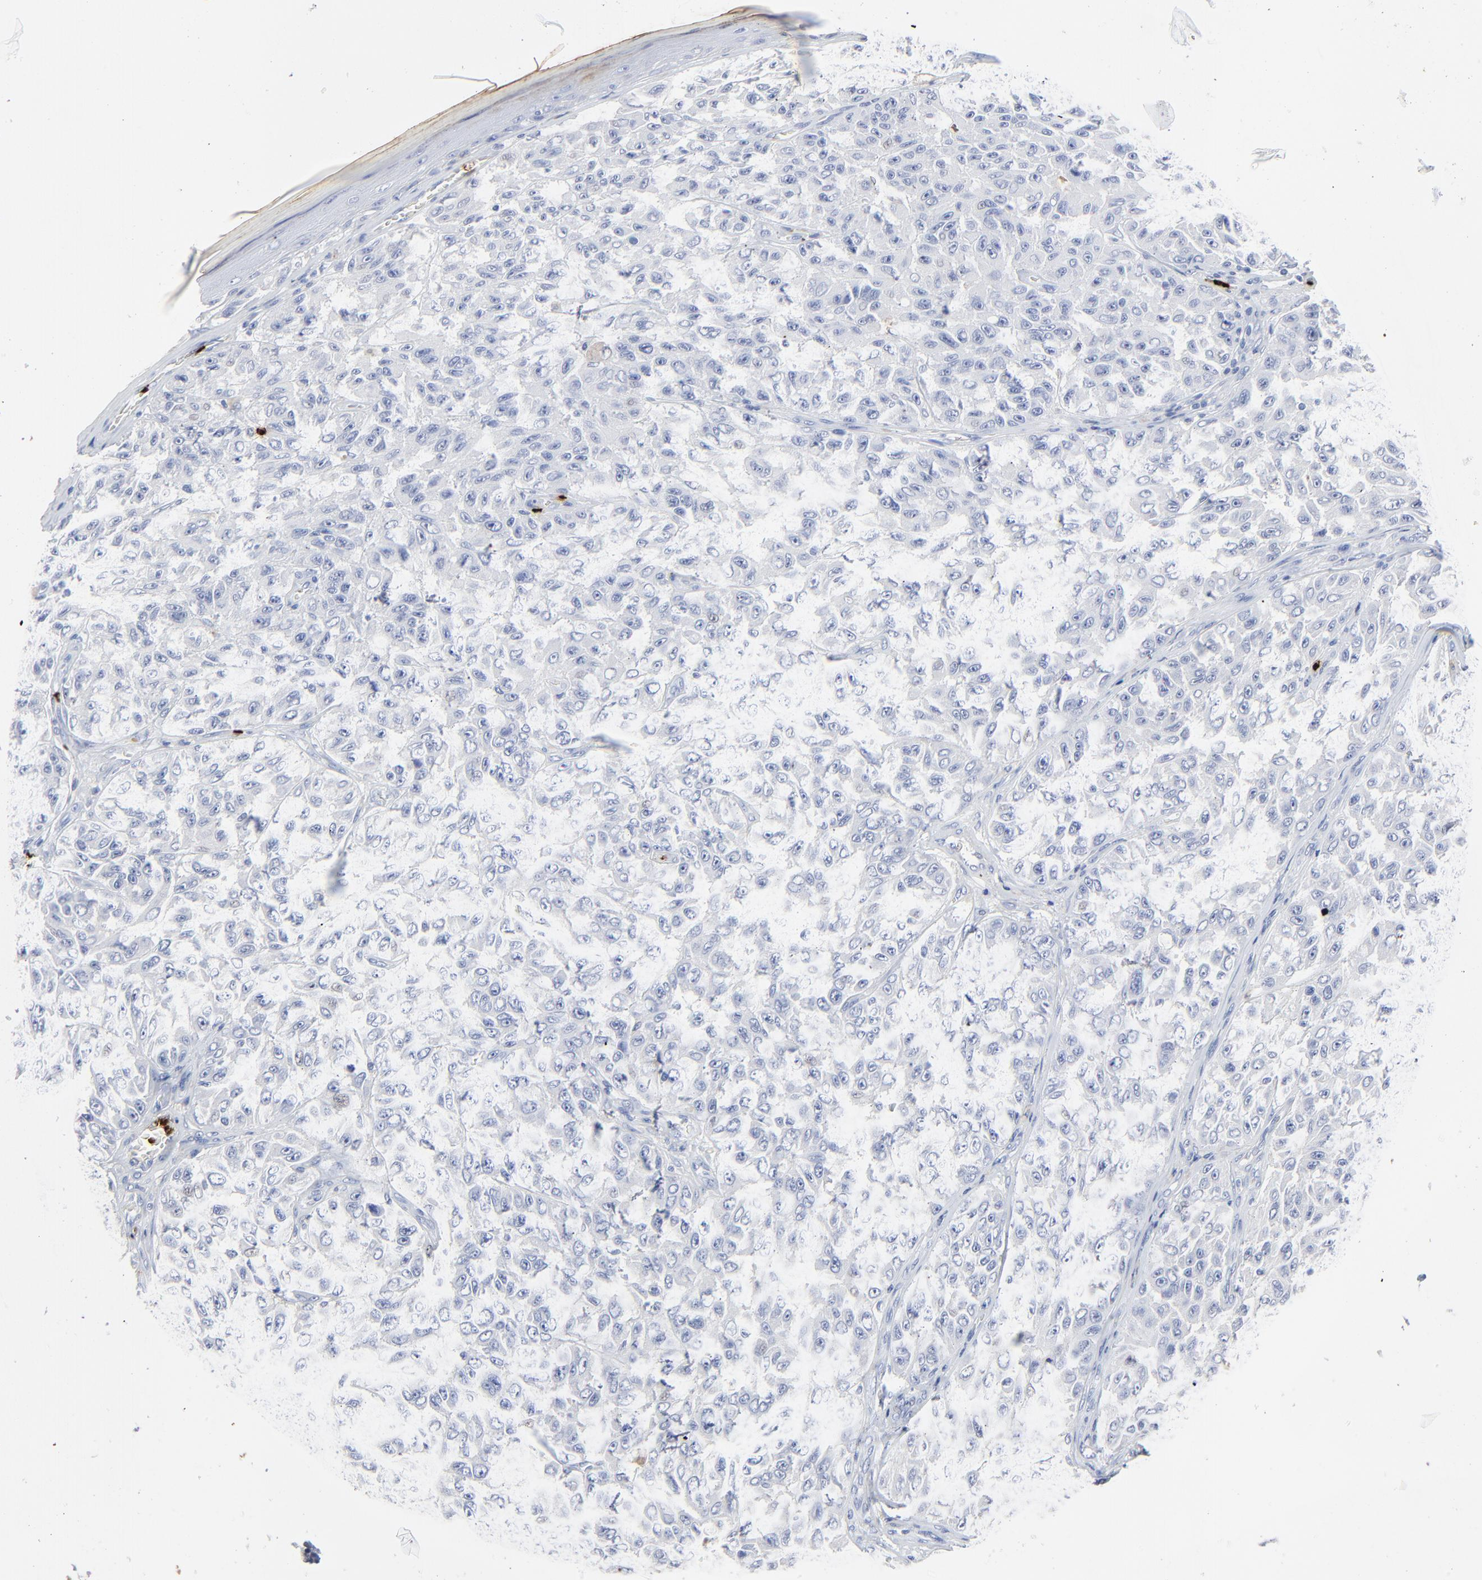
{"staining": {"intensity": "negative", "quantity": "none", "location": "none"}, "tissue": "melanoma", "cell_type": "Tumor cells", "image_type": "cancer", "snomed": [{"axis": "morphology", "description": "Malignant melanoma, NOS"}, {"axis": "topography", "description": "Skin"}], "caption": "Melanoma stained for a protein using immunohistochemistry demonstrates no staining tumor cells.", "gene": "LCN2", "patient": {"sex": "male", "age": 30}}